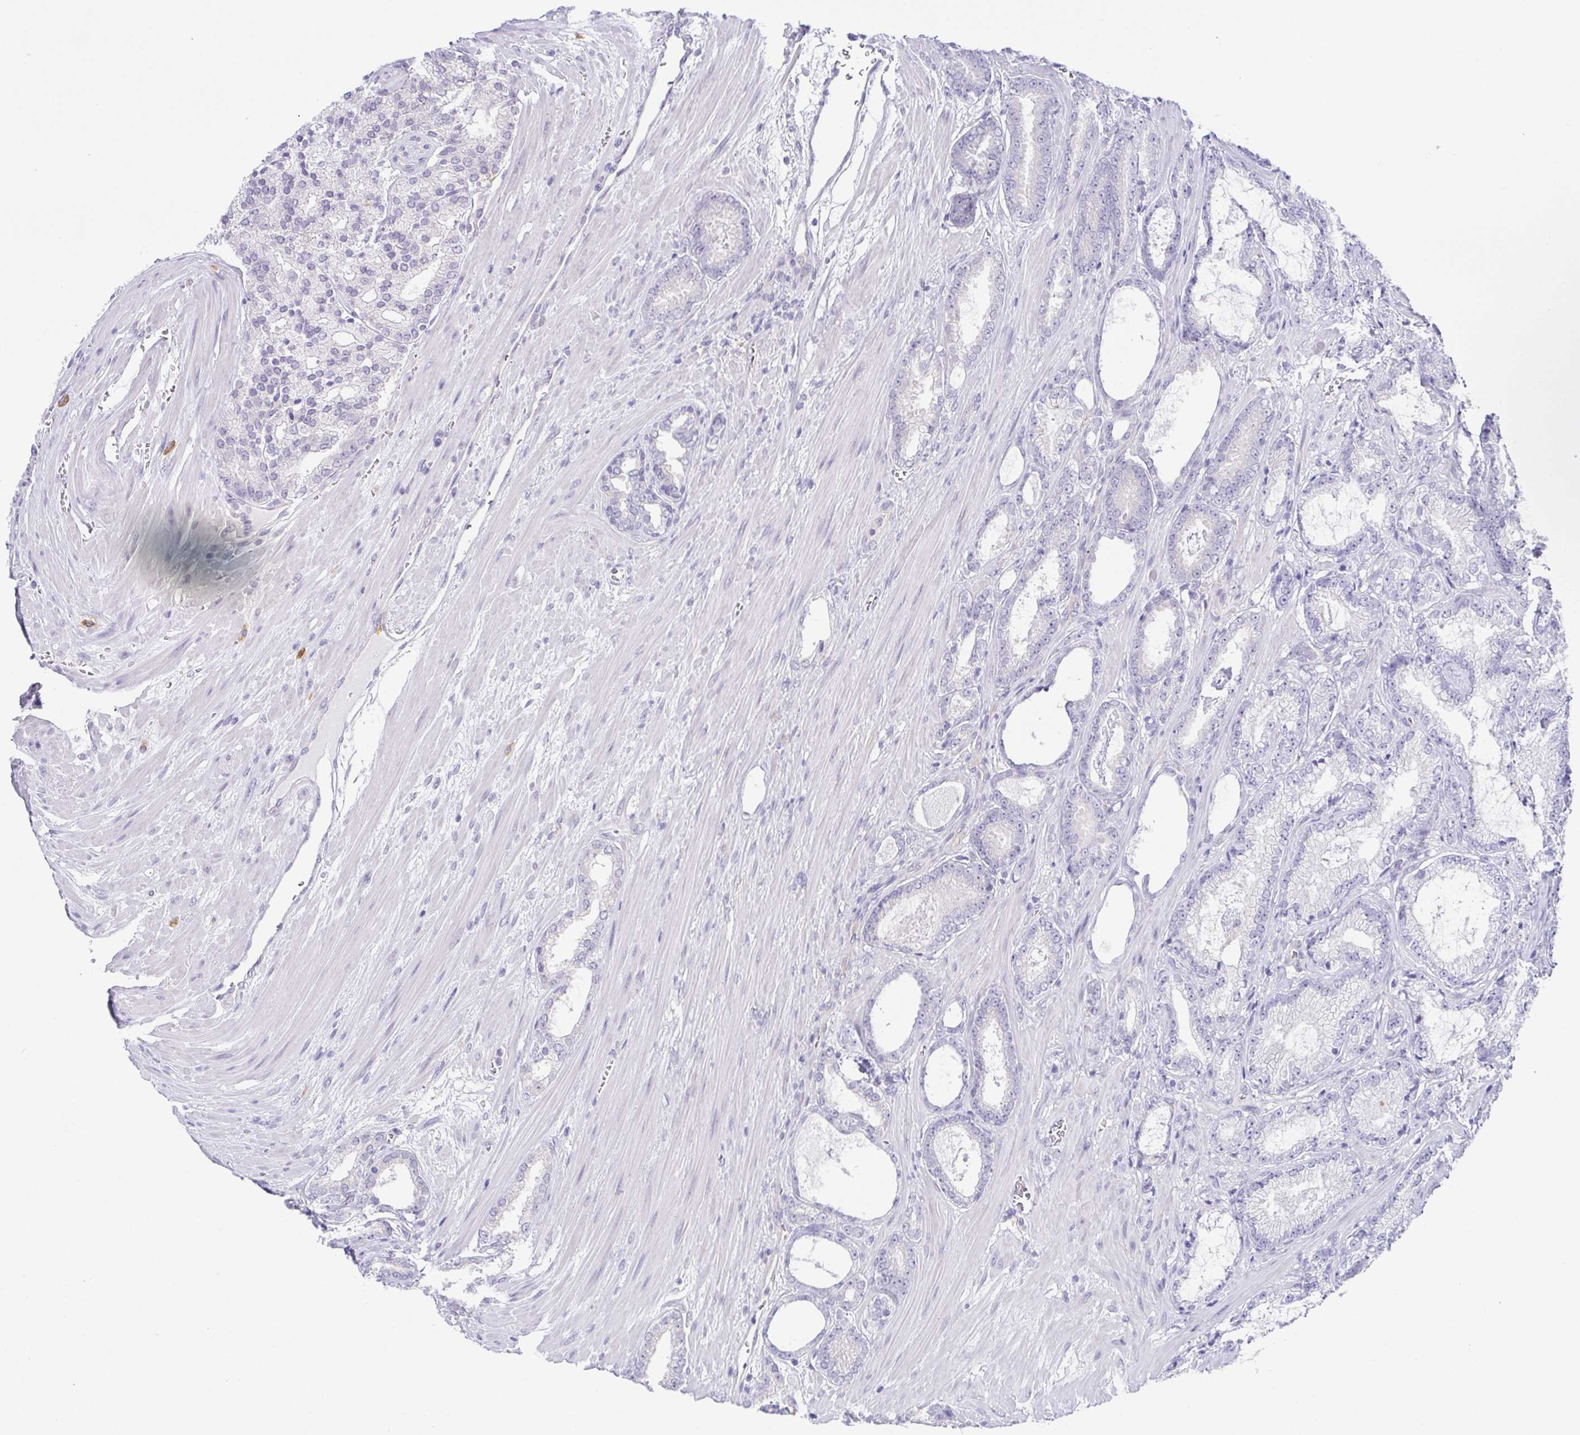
{"staining": {"intensity": "negative", "quantity": "none", "location": "none"}, "tissue": "prostate cancer", "cell_type": "Tumor cells", "image_type": "cancer", "snomed": [{"axis": "morphology", "description": "Adenocarcinoma, High grade"}, {"axis": "topography", "description": "Prostate"}], "caption": "High magnification brightfield microscopy of prostate high-grade adenocarcinoma stained with DAB (brown) and counterstained with hematoxylin (blue): tumor cells show no significant staining.", "gene": "KRTDAP", "patient": {"sex": "male", "age": 64}}